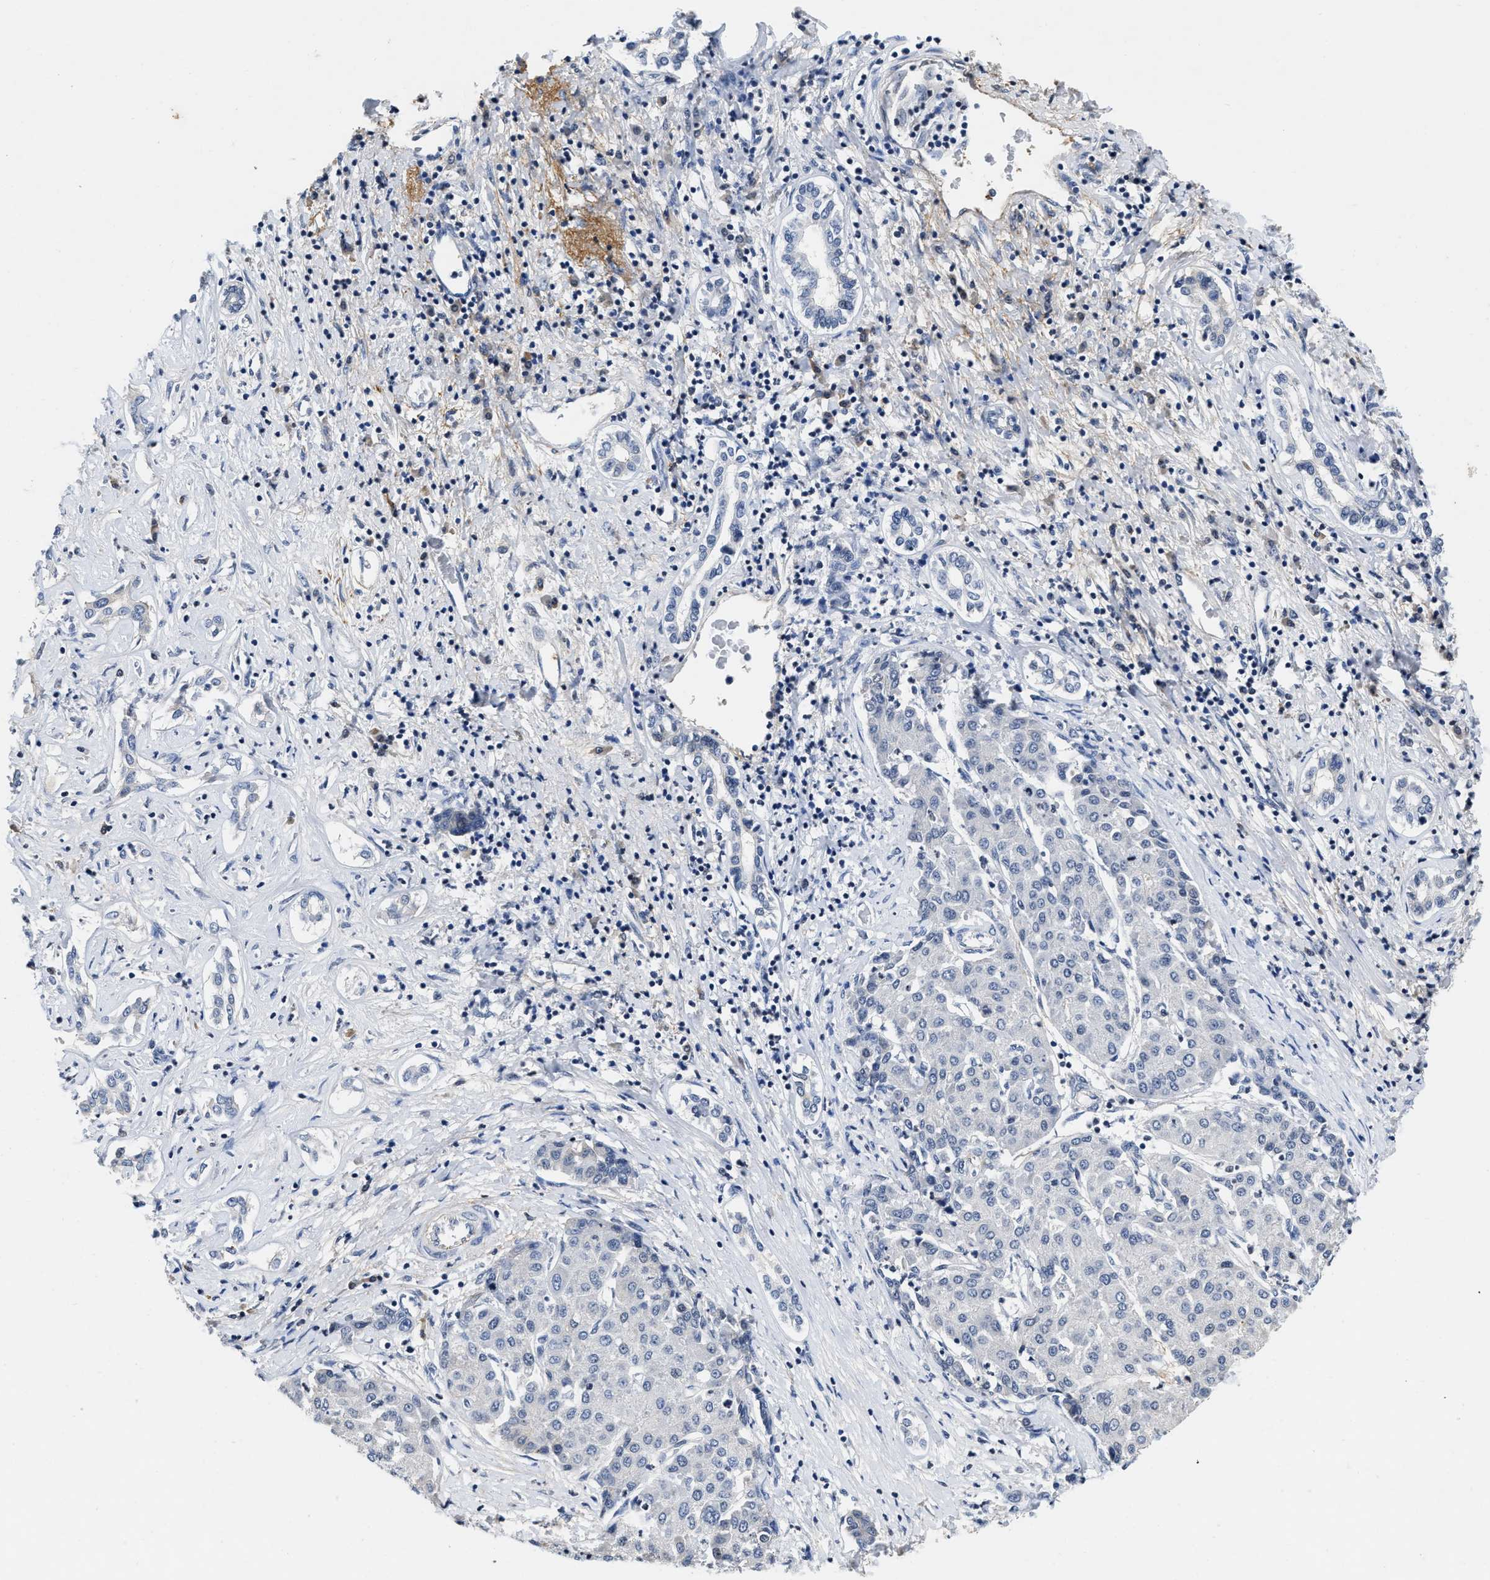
{"staining": {"intensity": "negative", "quantity": "none", "location": "none"}, "tissue": "liver cancer", "cell_type": "Tumor cells", "image_type": "cancer", "snomed": [{"axis": "morphology", "description": "Carcinoma, Hepatocellular, NOS"}, {"axis": "topography", "description": "Liver"}], "caption": "Micrograph shows no protein staining in tumor cells of liver hepatocellular carcinoma tissue. Nuclei are stained in blue.", "gene": "FBLN2", "patient": {"sex": "male", "age": 65}}